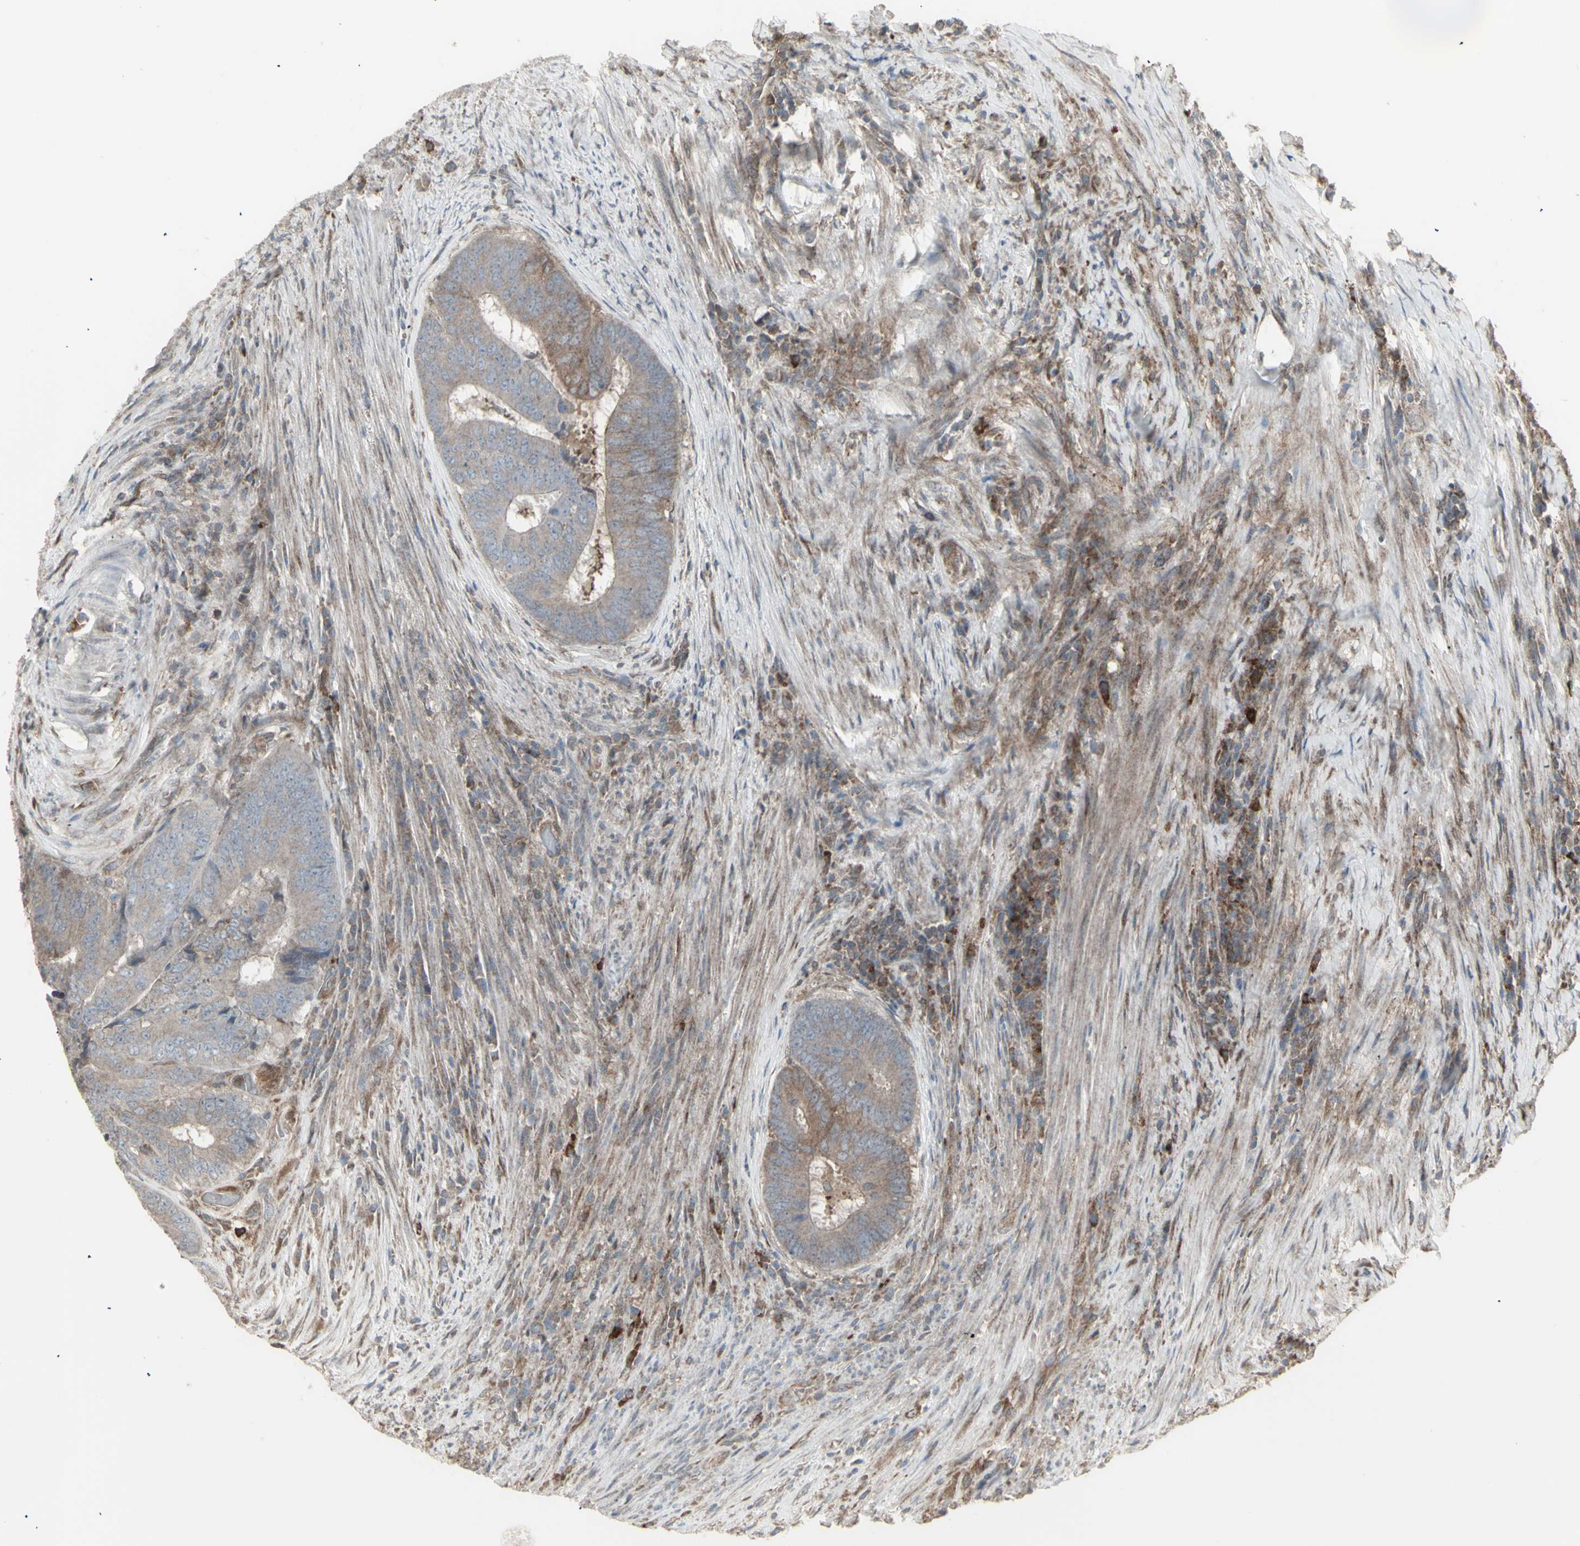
{"staining": {"intensity": "moderate", "quantity": ">75%", "location": "cytoplasmic/membranous"}, "tissue": "colorectal cancer", "cell_type": "Tumor cells", "image_type": "cancer", "snomed": [{"axis": "morphology", "description": "Adenocarcinoma, NOS"}, {"axis": "topography", "description": "Rectum"}], "caption": "Immunohistochemical staining of human colorectal adenocarcinoma exhibits medium levels of moderate cytoplasmic/membranous protein expression in approximately >75% of tumor cells. (DAB = brown stain, brightfield microscopy at high magnification).", "gene": "RNASEL", "patient": {"sex": "male", "age": 72}}